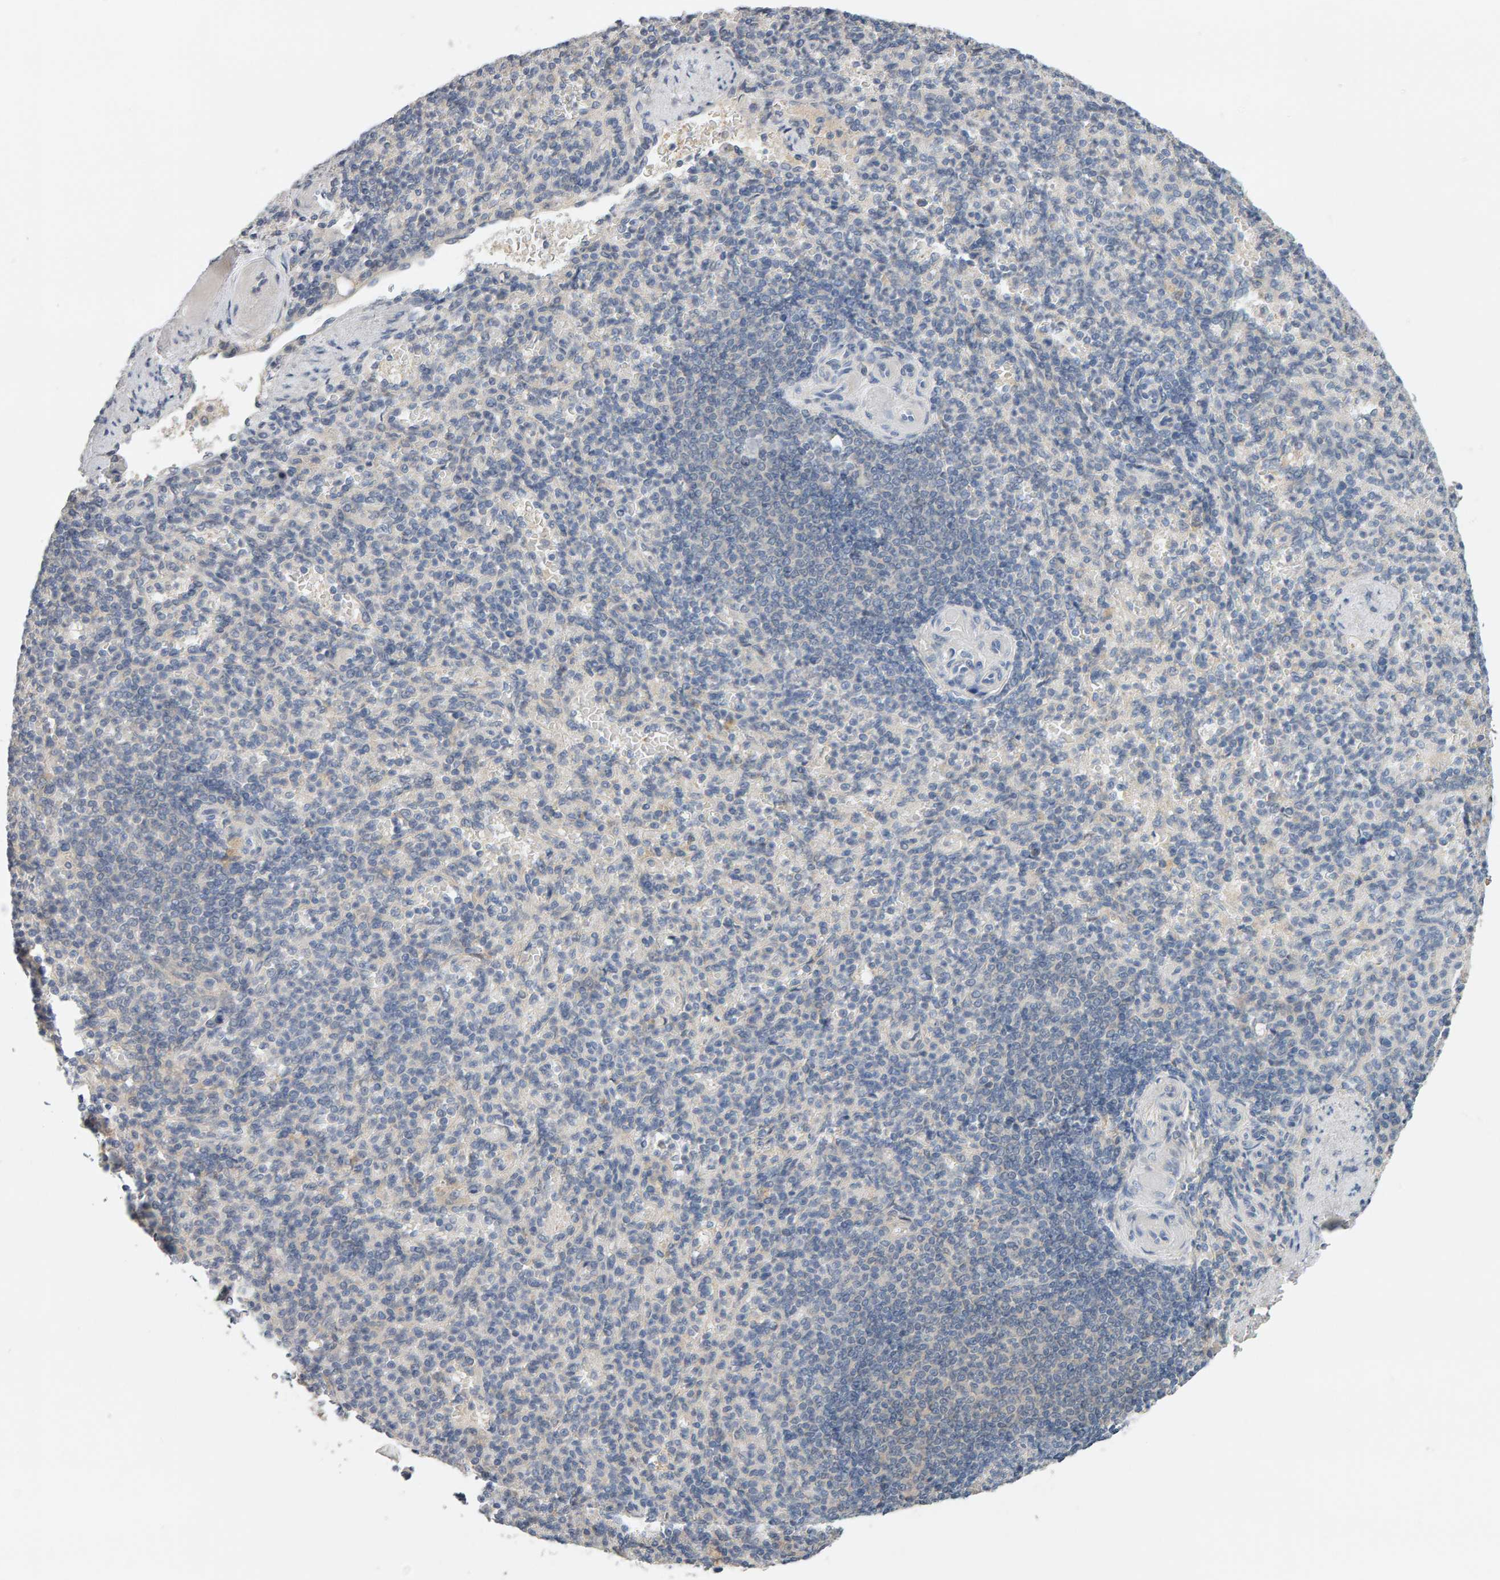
{"staining": {"intensity": "negative", "quantity": "none", "location": "none"}, "tissue": "spleen", "cell_type": "Cells in red pulp", "image_type": "normal", "snomed": [{"axis": "morphology", "description": "Normal tissue, NOS"}, {"axis": "topography", "description": "Spleen"}], "caption": "Immunohistochemistry (IHC) of unremarkable spleen demonstrates no positivity in cells in red pulp.", "gene": "GFUS", "patient": {"sex": "female", "age": 74}}